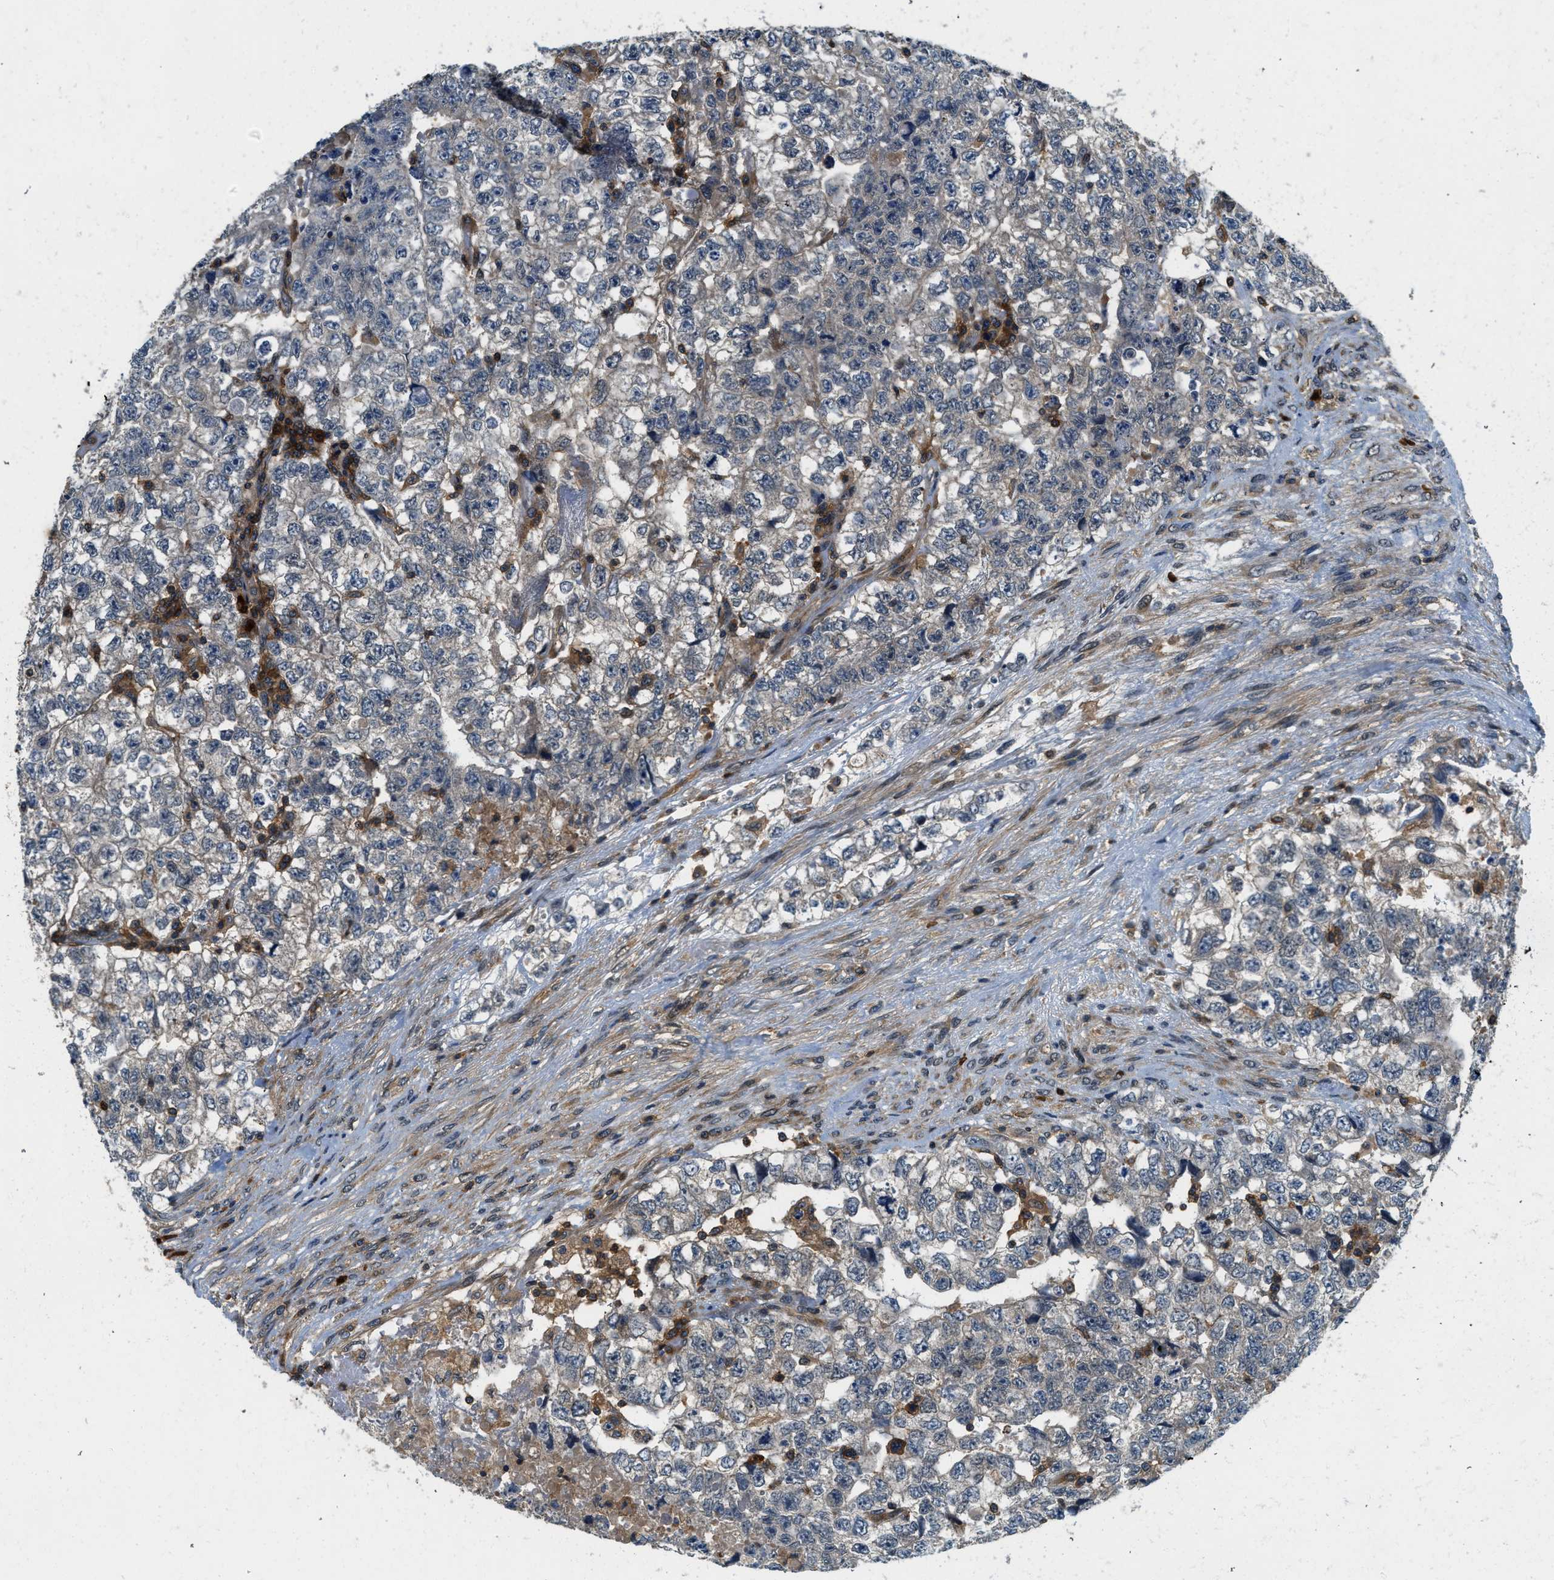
{"staining": {"intensity": "negative", "quantity": "none", "location": "none"}, "tissue": "testis cancer", "cell_type": "Tumor cells", "image_type": "cancer", "snomed": [{"axis": "morphology", "description": "Carcinoma, Embryonal, NOS"}, {"axis": "topography", "description": "Testis"}], "caption": "An IHC micrograph of testis cancer is shown. There is no staining in tumor cells of testis cancer.", "gene": "GMPPB", "patient": {"sex": "male", "age": 36}}